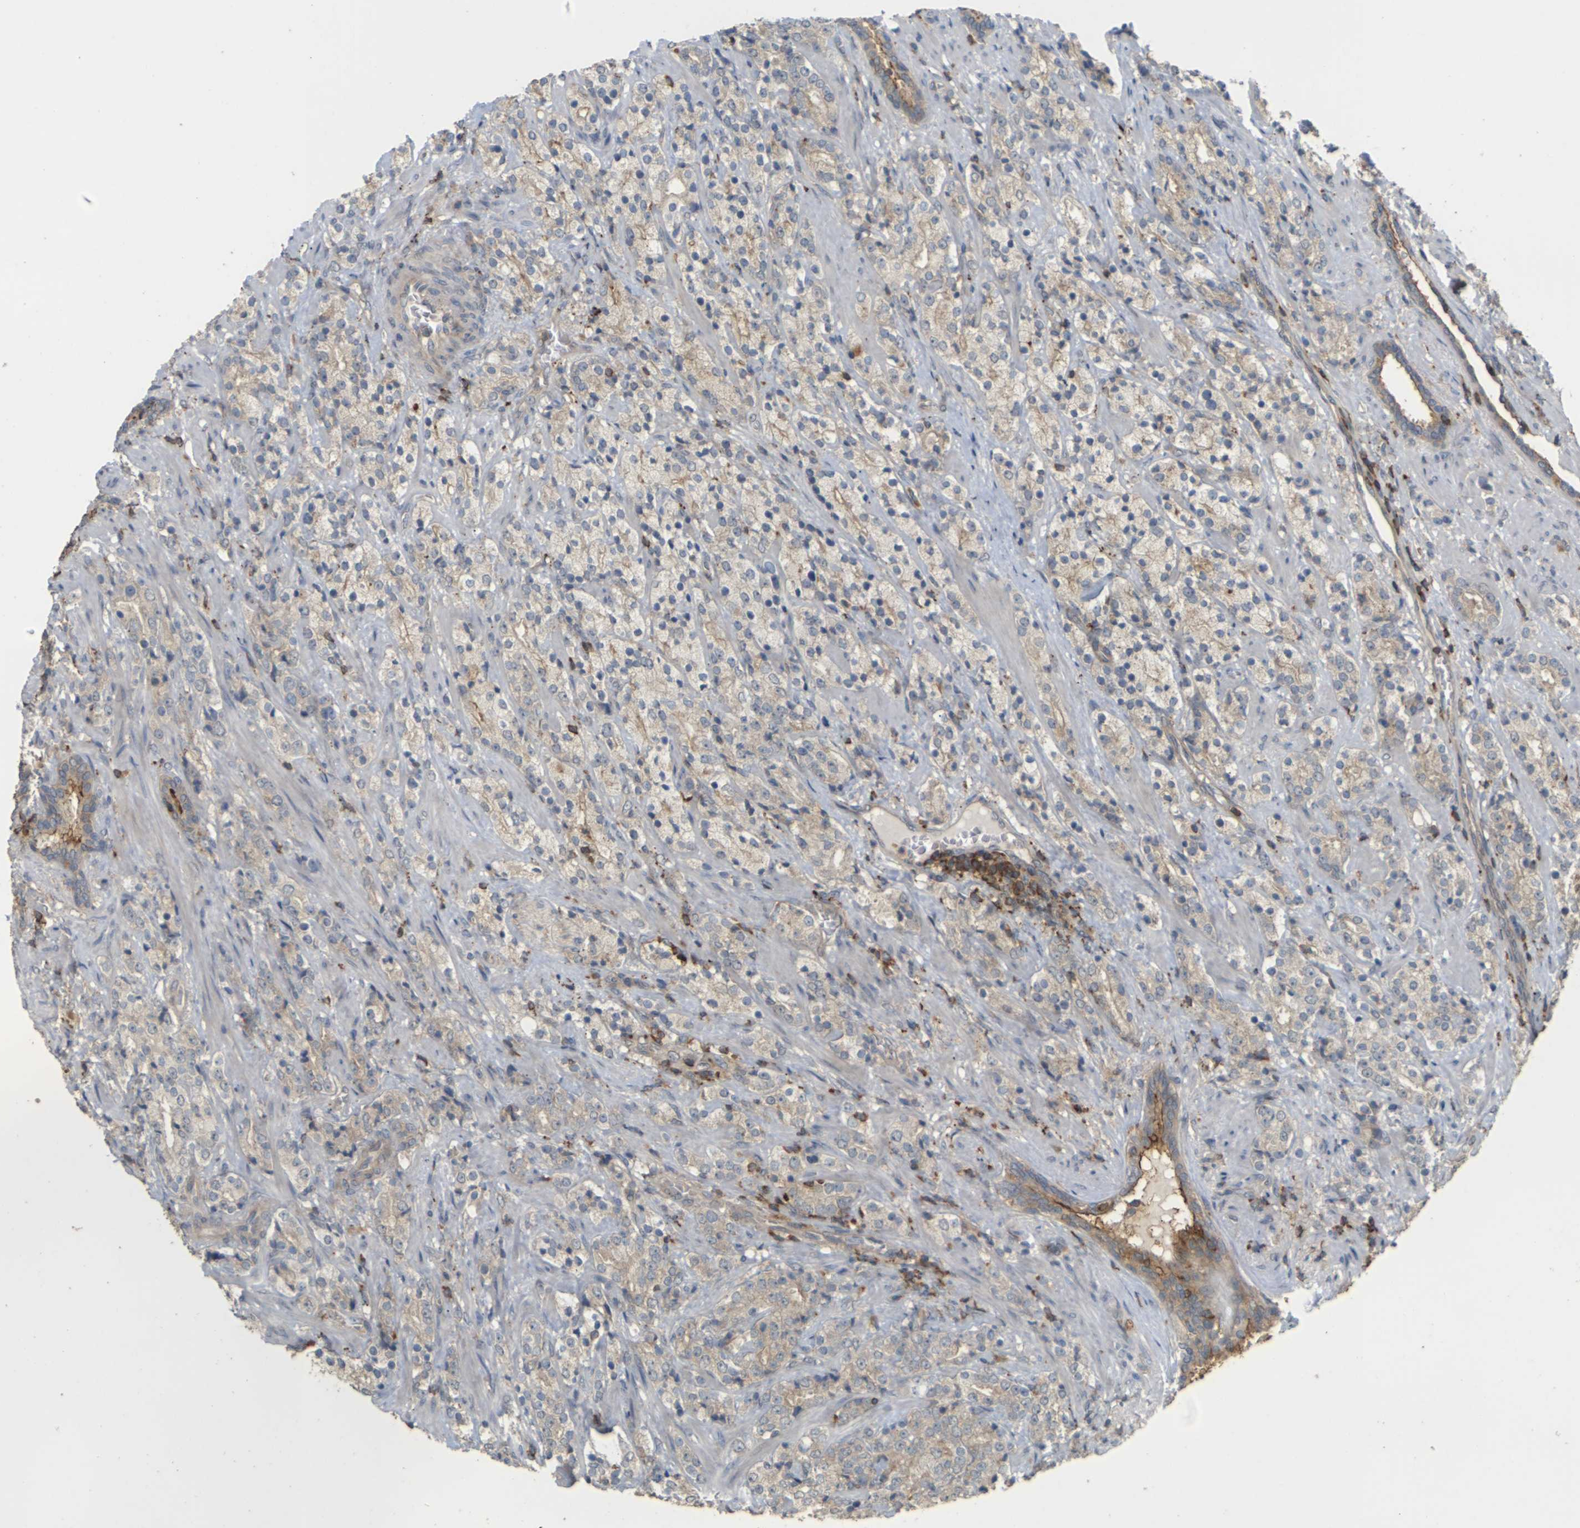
{"staining": {"intensity": "weak", "quantity": ">75%", "location": "cytoplasmic/membranous"}, "tissue": "prostate cancer", "cell_type": "Tumor cells", "image_type": "cancer", "snomed": [{"axis": "morphology", "description": "Adenocarcinoma, High grade"}, {"axis": "topography", "description": "Prostate"}], "caption": "Immunohistochemistry (IHC) photomicrograph of neoplastic tissue: human prostate cancer (adenocarcinoma (high-grade)) stained using immunohistochemistry exhibits low levels of weak protein expression localized specifically in the cytoplasmic/membranous of tumor cells, appearing as a cytoplasmic/membranous brown color.", "gene": "KSR1", "patient": {"sex": "male", "age": 71}}